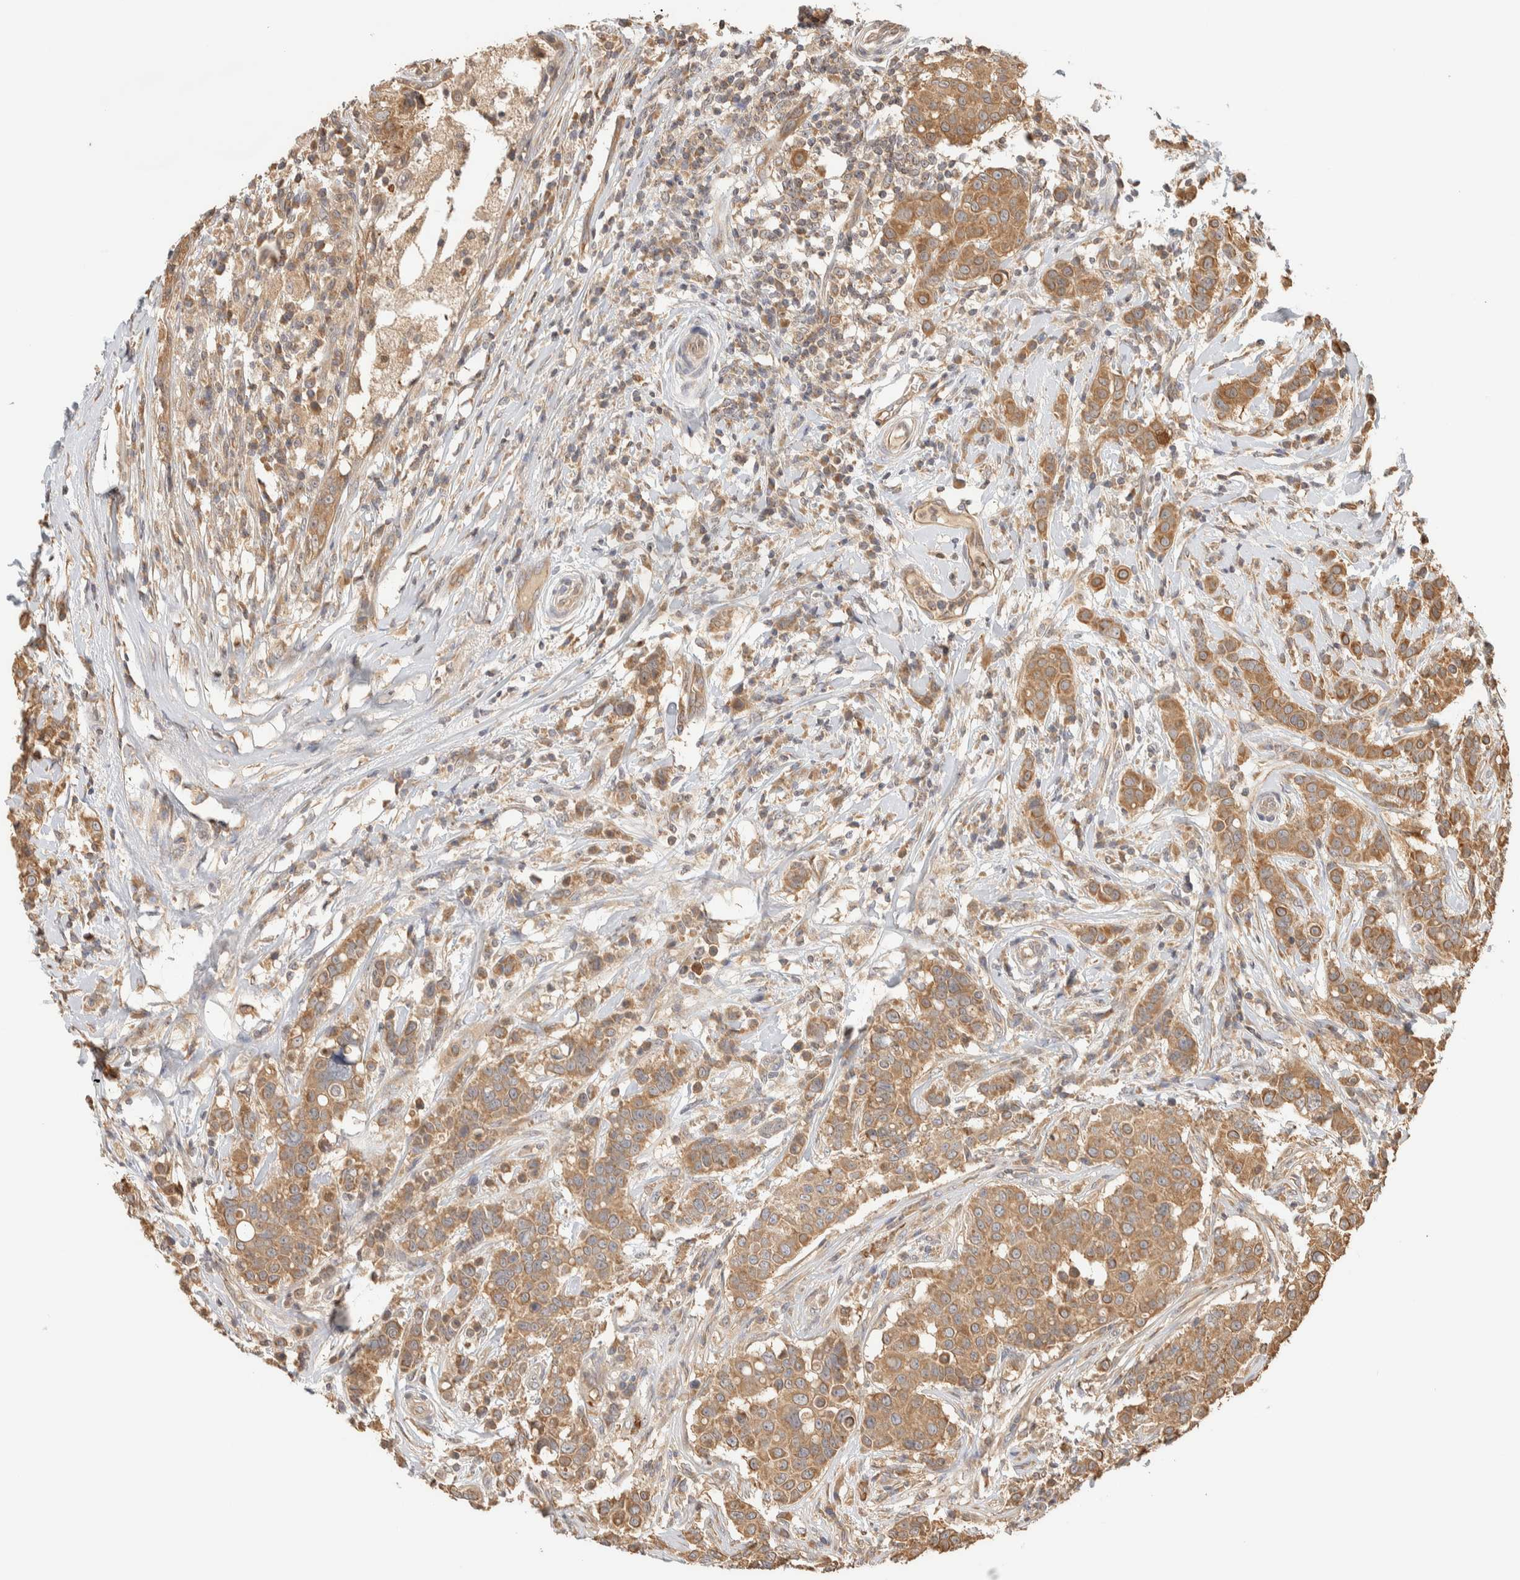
{"staining": {"intensity": "moderate", "quantity": ">75%", "location": "cytoplasmic/membranous"}, "tissue": "breast cancer", "cell_type": "Tumor cells", "image_type": "cancer", "snomed": [{"axis": "morphology", "description": "Duct carcinoma"}, {"axis": "topography", "description": "Breast"}], "caption": "About >75% of tumor cells in human intraductal carcinoma (breast) display moderate cytoplasmic/membranous protein positivity as visualized by brown immunohistochemical staining.", "gene": "TTI2", "patient": {"sex": "female", "age": 27}}